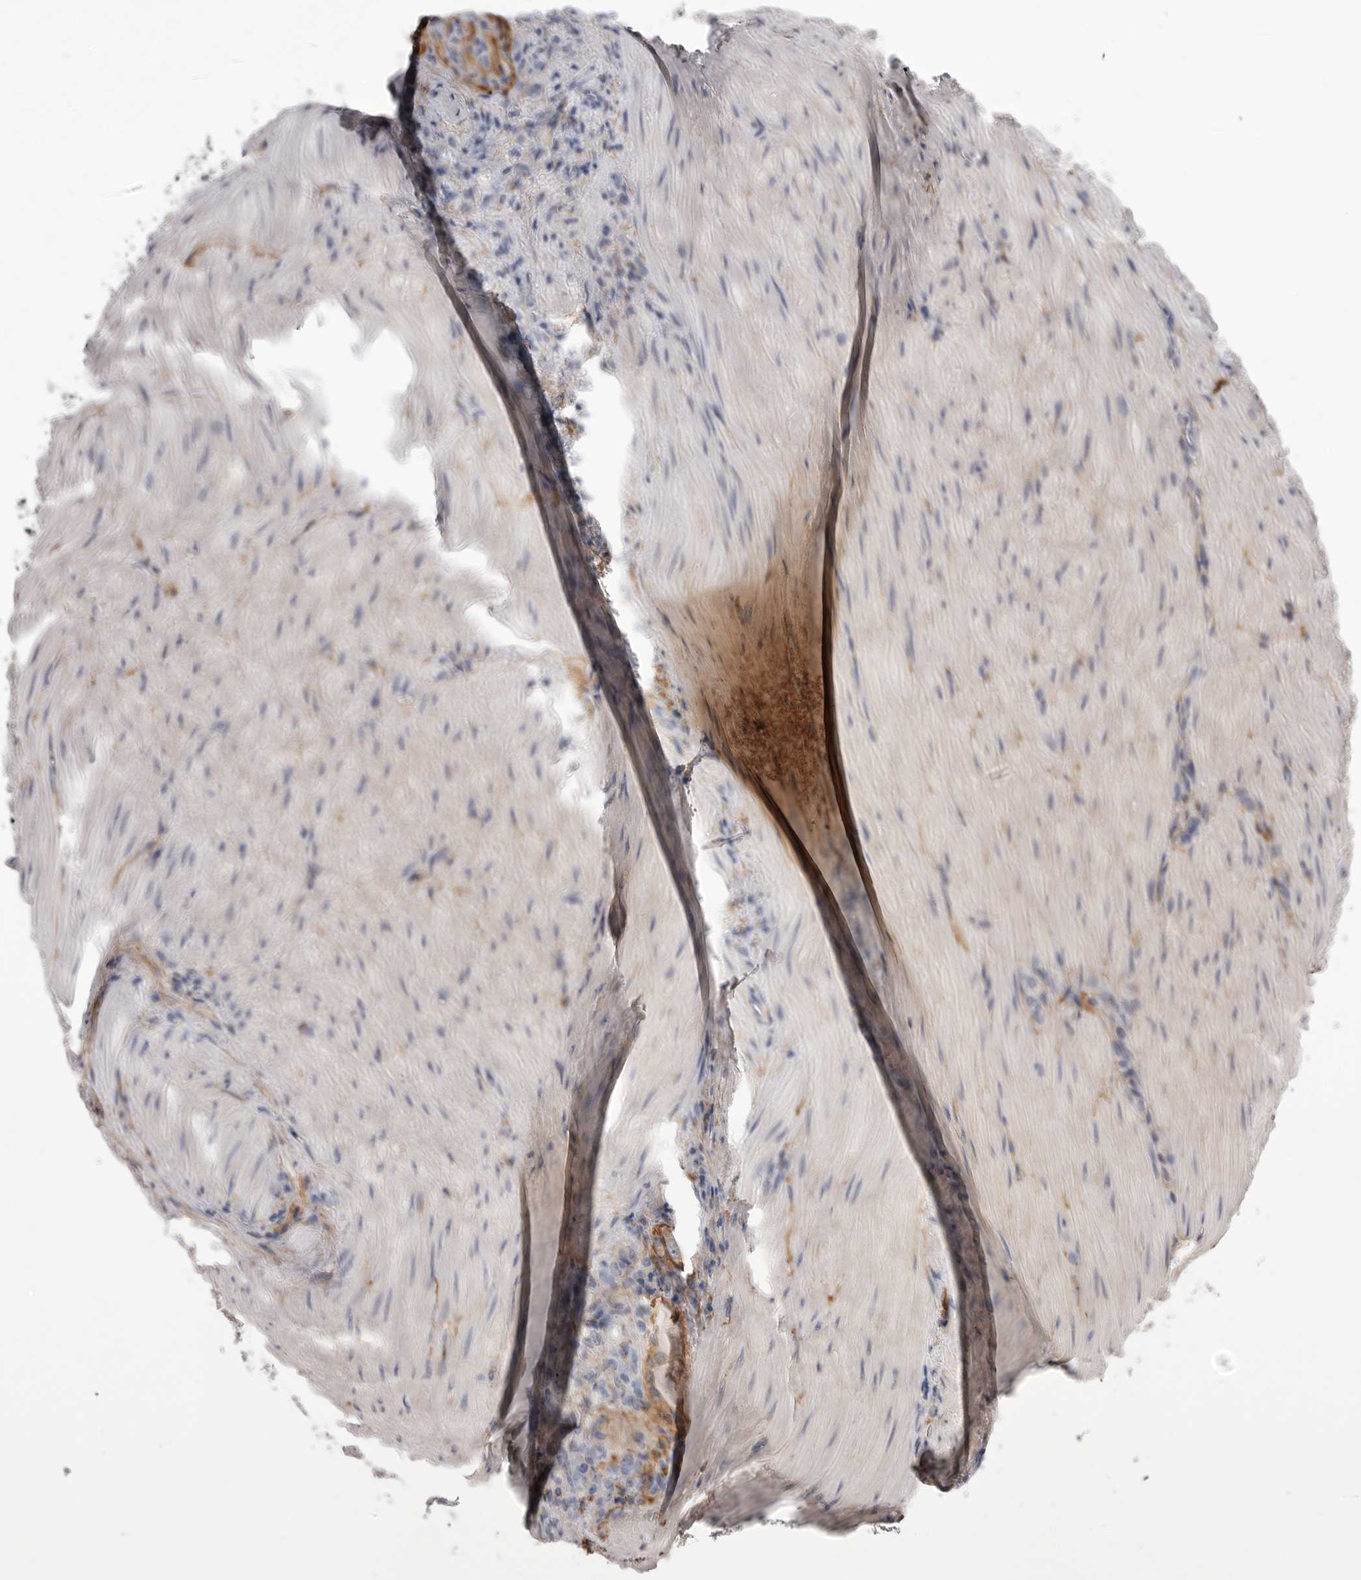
{"staining": {"intensity": "negative", "quantity": "none", "location": "none"}, "tissue": "stomach cancer", "cell_type": "Tumor cells", "image_type": "cancer", "snomed": [{"axis": "morphology", "description": "Normal tissue, NOS"}, {"axis": "morphology", "description": "Adenocarcinoma, NOS"}, {"axis": "topography", "description": "Stomach"}], "caption": "An image of human adenocarcinoma (stomach) is negative for staining in tumor cells. (DAB (3,3'-diaminobenzidine) immunohistochemistry visualized using brightfield microscopy, high magnification).", "gene": "AKAP12", "patient": {"sex": "male", "age": 82}}